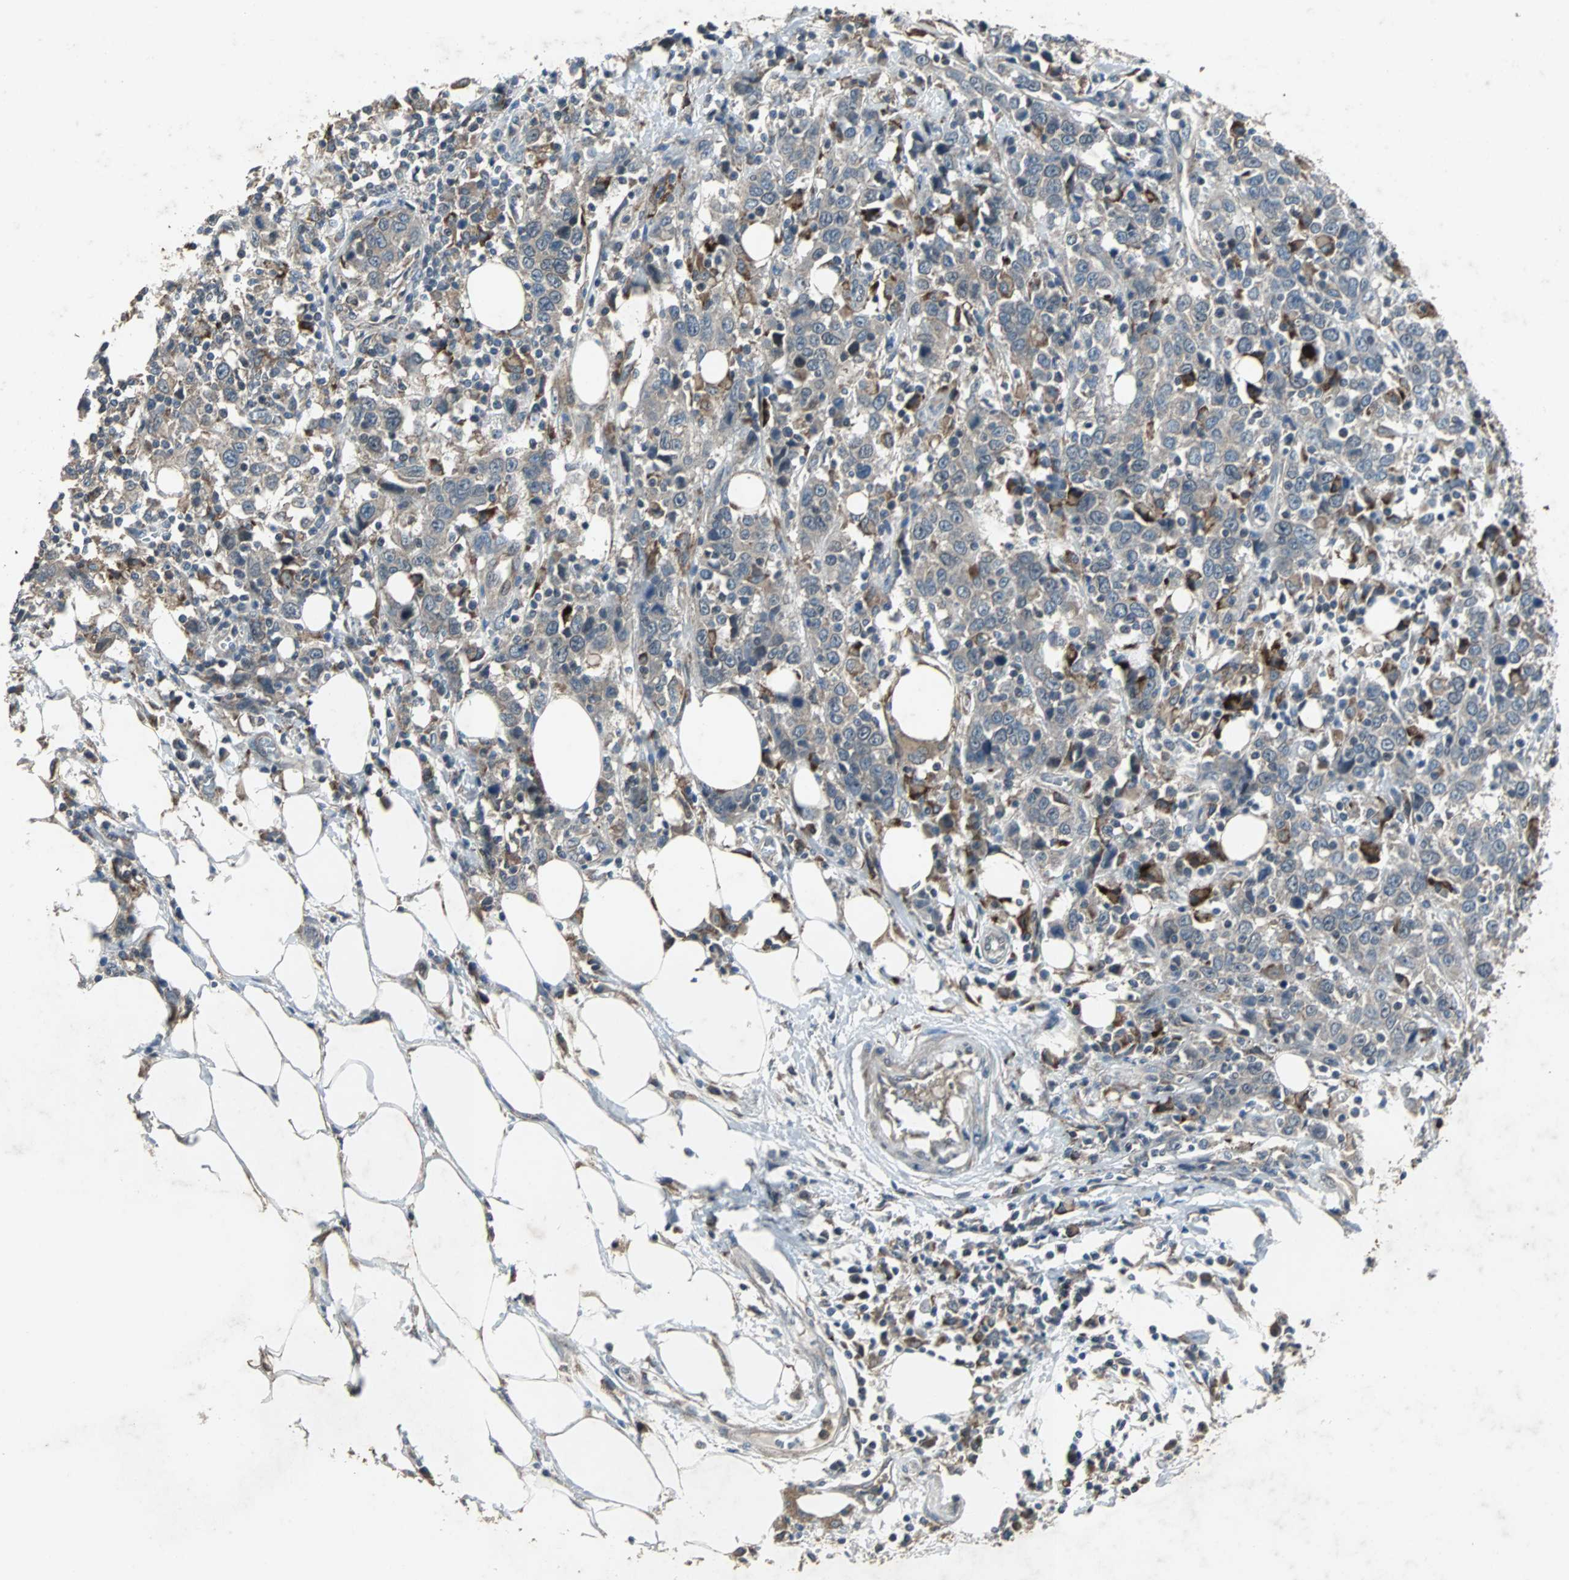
{"staining": {"intensity": "weak", "quantity": "25%-75%", "location": "cytoplasmic/membranous"}, "tissue": "urothelial cancer", "cell_type": "Tumor cells", "image_type": "cancer", "snomed": [{"axis": "morphology", "description": "Urothelial carcinoma, High grade"}, {"axis": "topography", "description": "Urinary bladder"}], "caption": "Urothelial cancer stained with a brown dye exhibits weak cytoplasmic/membranous positive expression in about 25%-75% of tumor cells.", "gene": "SOS1", "patient": {"sex": "male", "age": 61}}